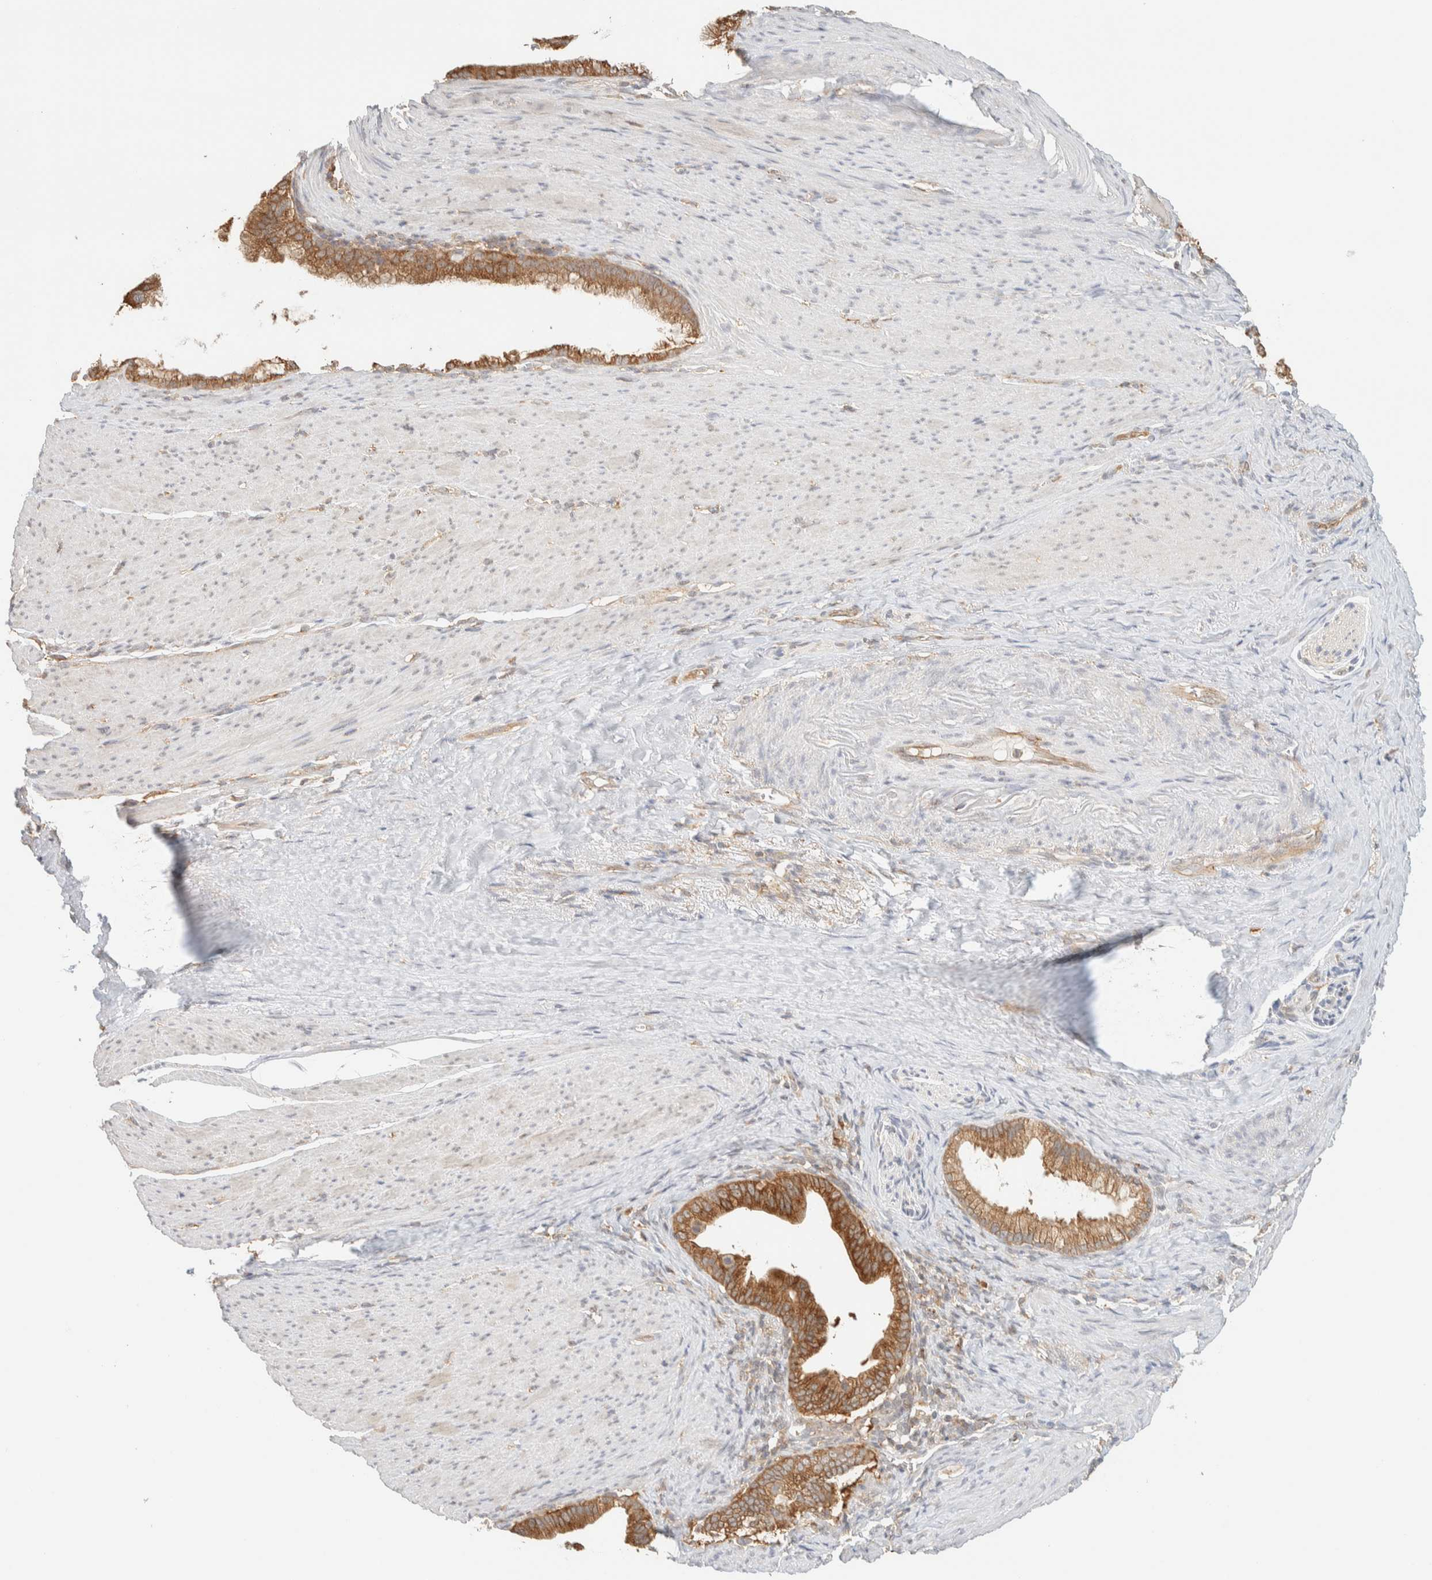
{"staining": {"intensity": "moderate", "quantity": ">75%", "location": "cytoplasmic/membranous"}, "tissue": "pancreatic cancer", "cell_type": "Tumor cells", "image_type": "cancer", "snomed": [{"axis": "morphology", "description": "Adenocarcinoma, NOS"}, {"axis": "topography", "description": "Pancreas"}], "caption": "DAB (3,3'-diaminobenzidine) immunohistochemical staining of pancreatic cancer exhibits moderate cytoplasmic/membranous protein expression in approximately >75% of tumor cells.", "gene": "TBC1D8B", "patient": {"sex": "male", "age": 69}}